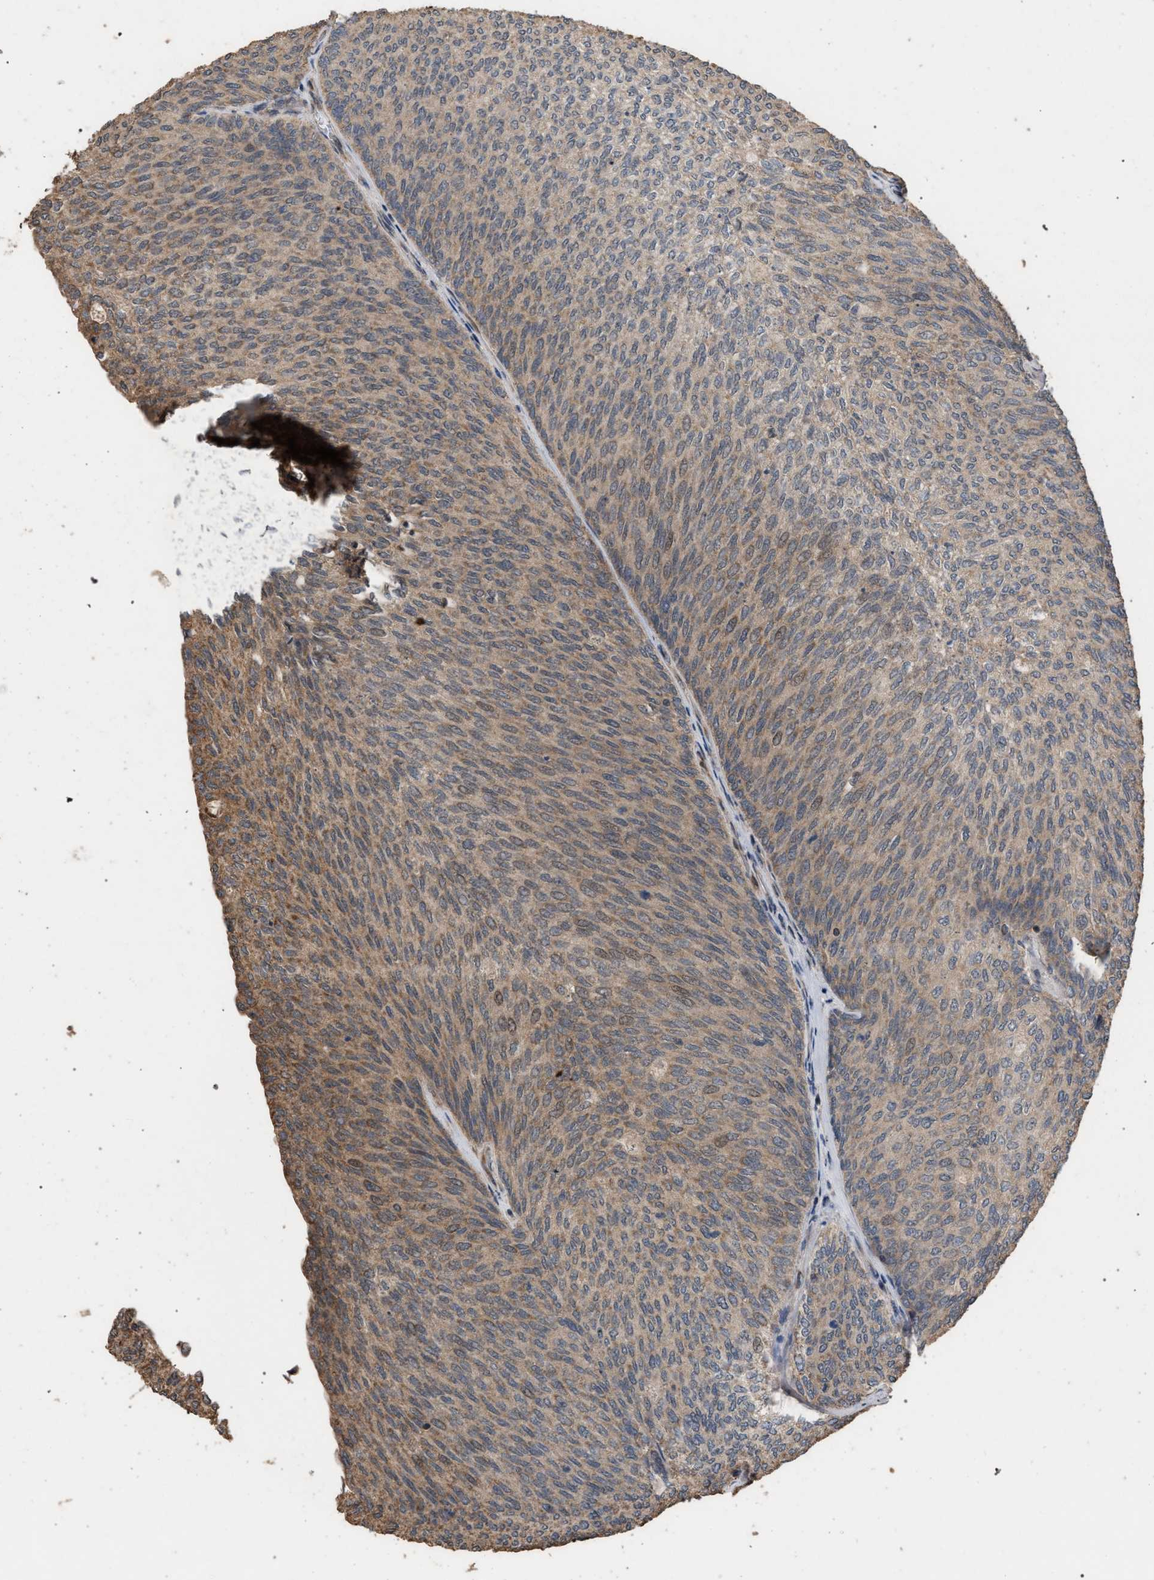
{"staining": {"intensity": "moderate", "quantity": ">75%", "location": "cytoplasmic/membranous"}, "tissue": "urothelial cancer", "cell_type": "Tumor cells", "image_type": "cancer", "snomed": [{"axis": "morphology", "description": "Urothelial carcinoma, Low grade"}, {"axis": "topography", "description": "Urinary bladder"}], "caption": "A photomicrograph showing moderate cytoplasmic/membranous positivity in approximately >75% of tumor cells in urothelial cancer, as visualized by brown immunohistochemical staining.", "gene": "NAA35", "patient": {"sex": "female", "age": 79}}